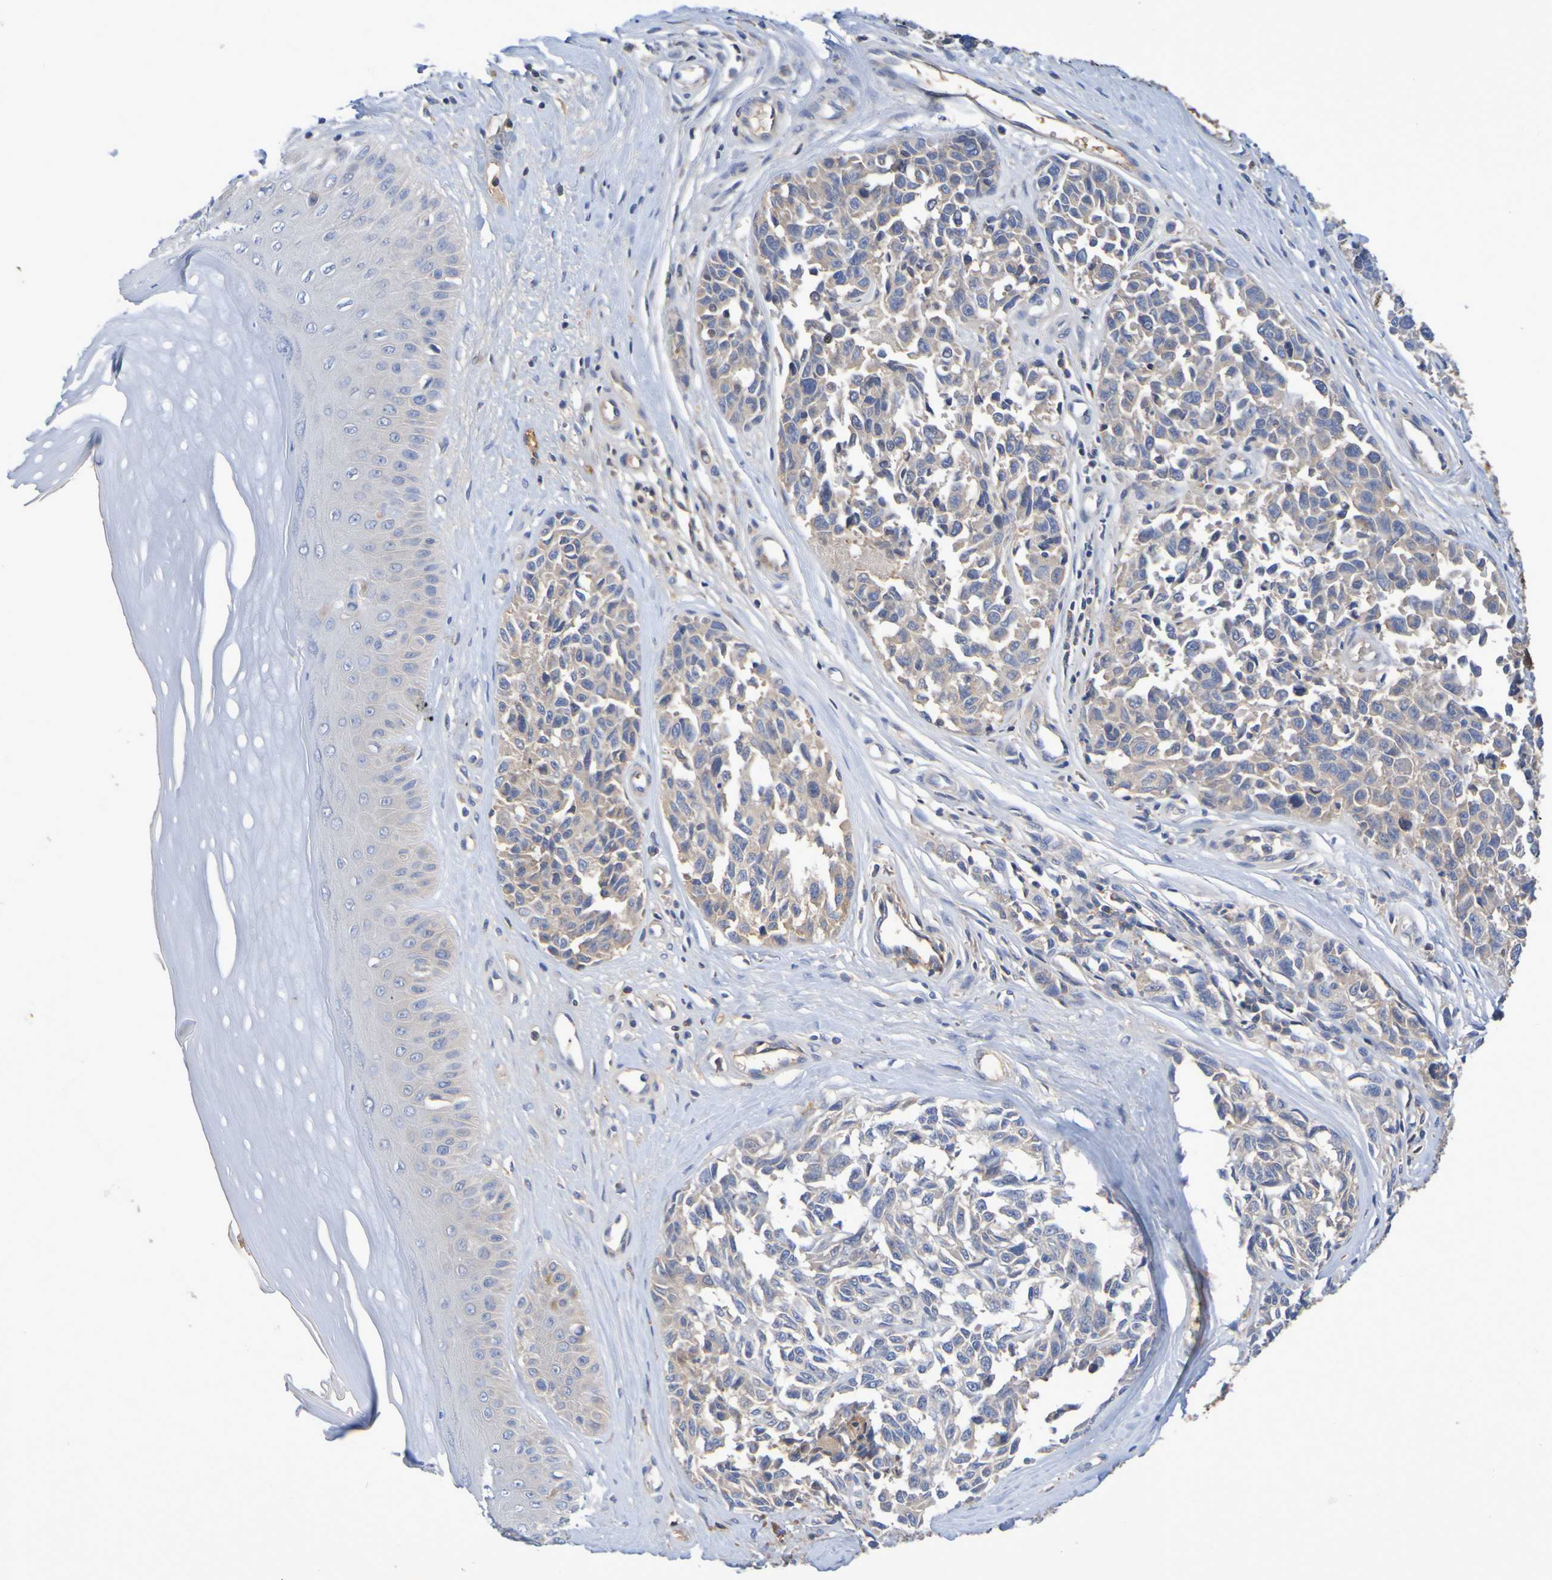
{"staining": {"intensity": "weak", "quantity": "25%-75%", "location": "cytoplasmic/membranous"}, "tissue": "melanoma", "cell_type": "Tumor cells", "image_type": "cancer", "snomed": [{"axis": "morphology", "description": "Malignant melanoma, NOS"}, {"axis": "topography", "description": "Skin"}], "caption": "This is a micrograph of immunohistochemistry staining of melanoma, which shows weak staining in the cytoplasmic/membranous of tumor cells.", "gene": "GAB3", "patient": {"sex": "female", "age": 64}}